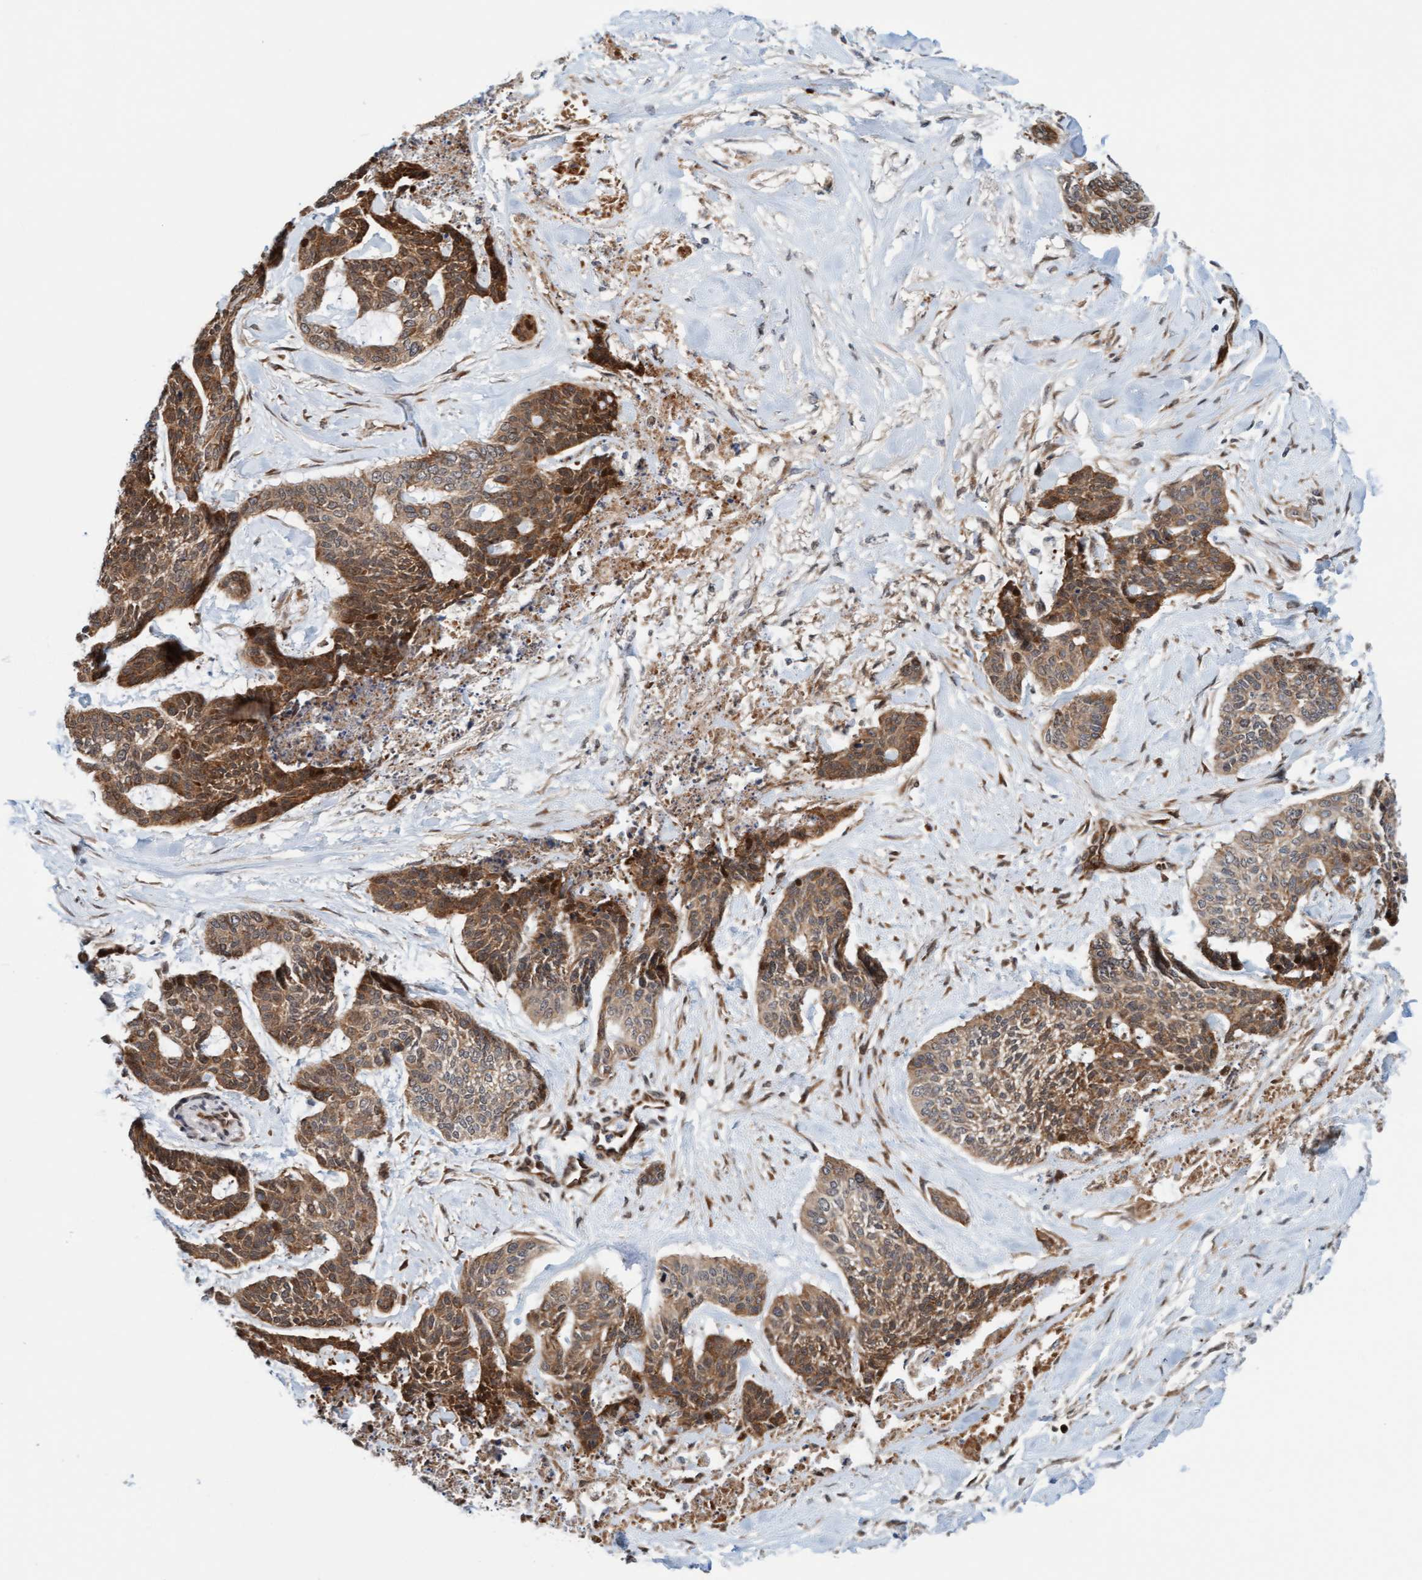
{"staining": {"intensity": "moderate", "quantity": ">75%", "location": "cytoplasmic/membranous"}, "tissue": "skin cancer", "cell_type": "Tumor cells", "image_type": "cancer", "snomed": [{"axis": "morphology", "description": "Basal cell carcinoma"}, {"axis": "topography", "description": "Skin"}], "caption": "Immunohistochemistry (IHC) staining of basal cell carcinoma (skin), which reveals medium levels of moderate cytoplasmic/membranous expression in about >75% of tumor cells indicating moderate cytoplasmic/membranous protein expression. The staining was performed using DAB (brown) for protein detection and nuclei were counterstained in hematoxylin (blue).", "gene": "EIF4EBP1", "patient": {"sex": "female", "age": 64}}